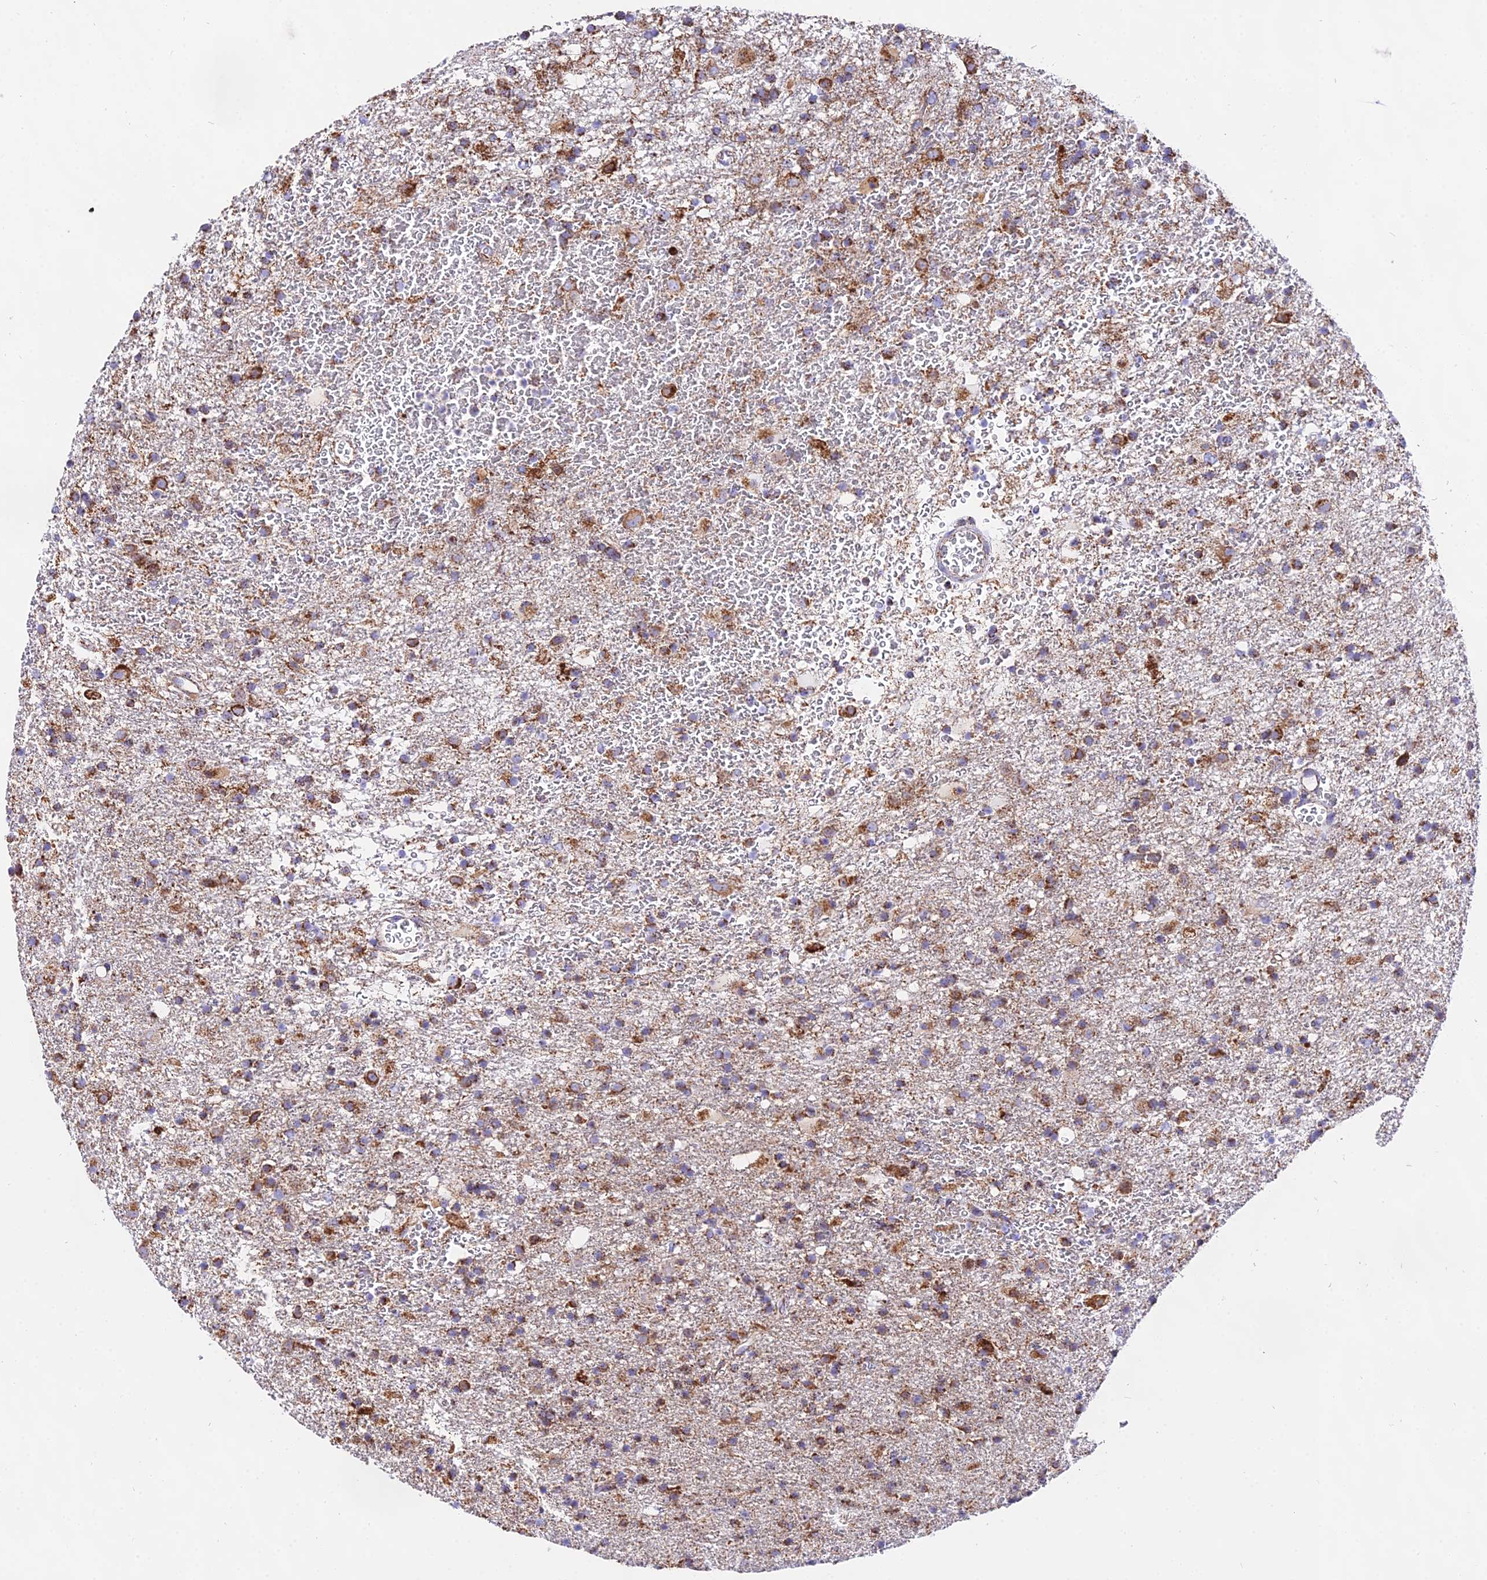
{"staining": {"intensity": "moderate", "quantity": ">75%", "location": "cytoplasmic/membranous"}, "tissue": "glioma", "cell_type": "Tumor cells", "image_type": "cancer", "snomed": [{"axis": "morphology", "description": "Glioma, malignant, Low grade"}, {"axis": "topography", "description": "Brain"}], "caption": "Glioma stained with DAB immunohistochemistry reveals medium levels of moderate cytoplasmic/membranous expression in about >75% of tumor cells.", "gene": "ATP5PD", "patient": {"sex": "male", "age": 65}}